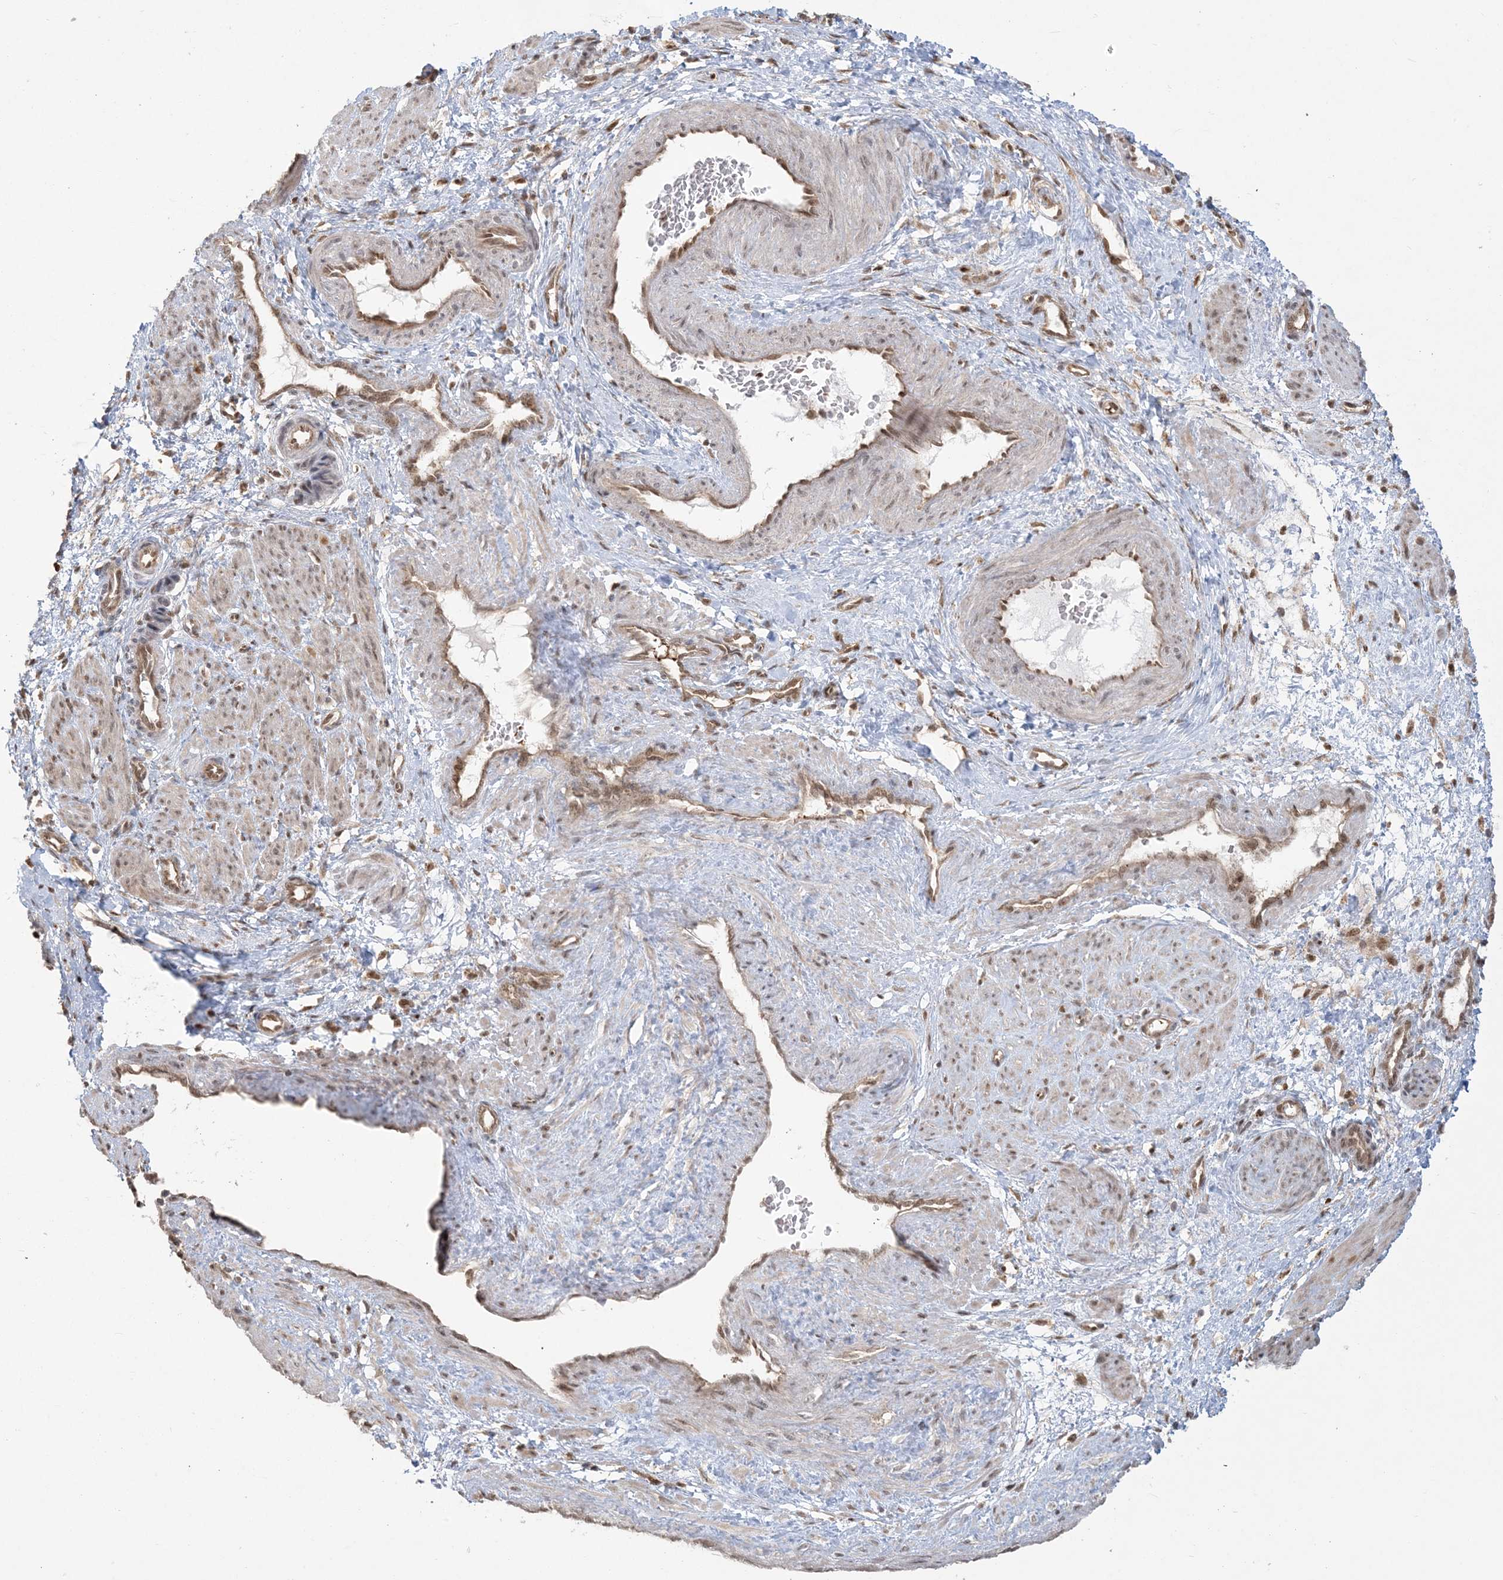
{"staining": {"intensity": "weak", "quantity": "<25%", "location": "nuclear"}, "tissue": "smooth muscle", "cell_type": "Smooth muscle cells", "image_type": "normal", "snomed": [{"axis": "morphology", "description": "Normal tissue, NOS"}, {"axis": "topography", "description": "Endometrium"}], "caption": "Histopathology image shows no significant protein expression in smooth muscle cells of normal smooth muscle.", "gene": "ABCF3", "patient": {"sex": "female", "age": 33}}